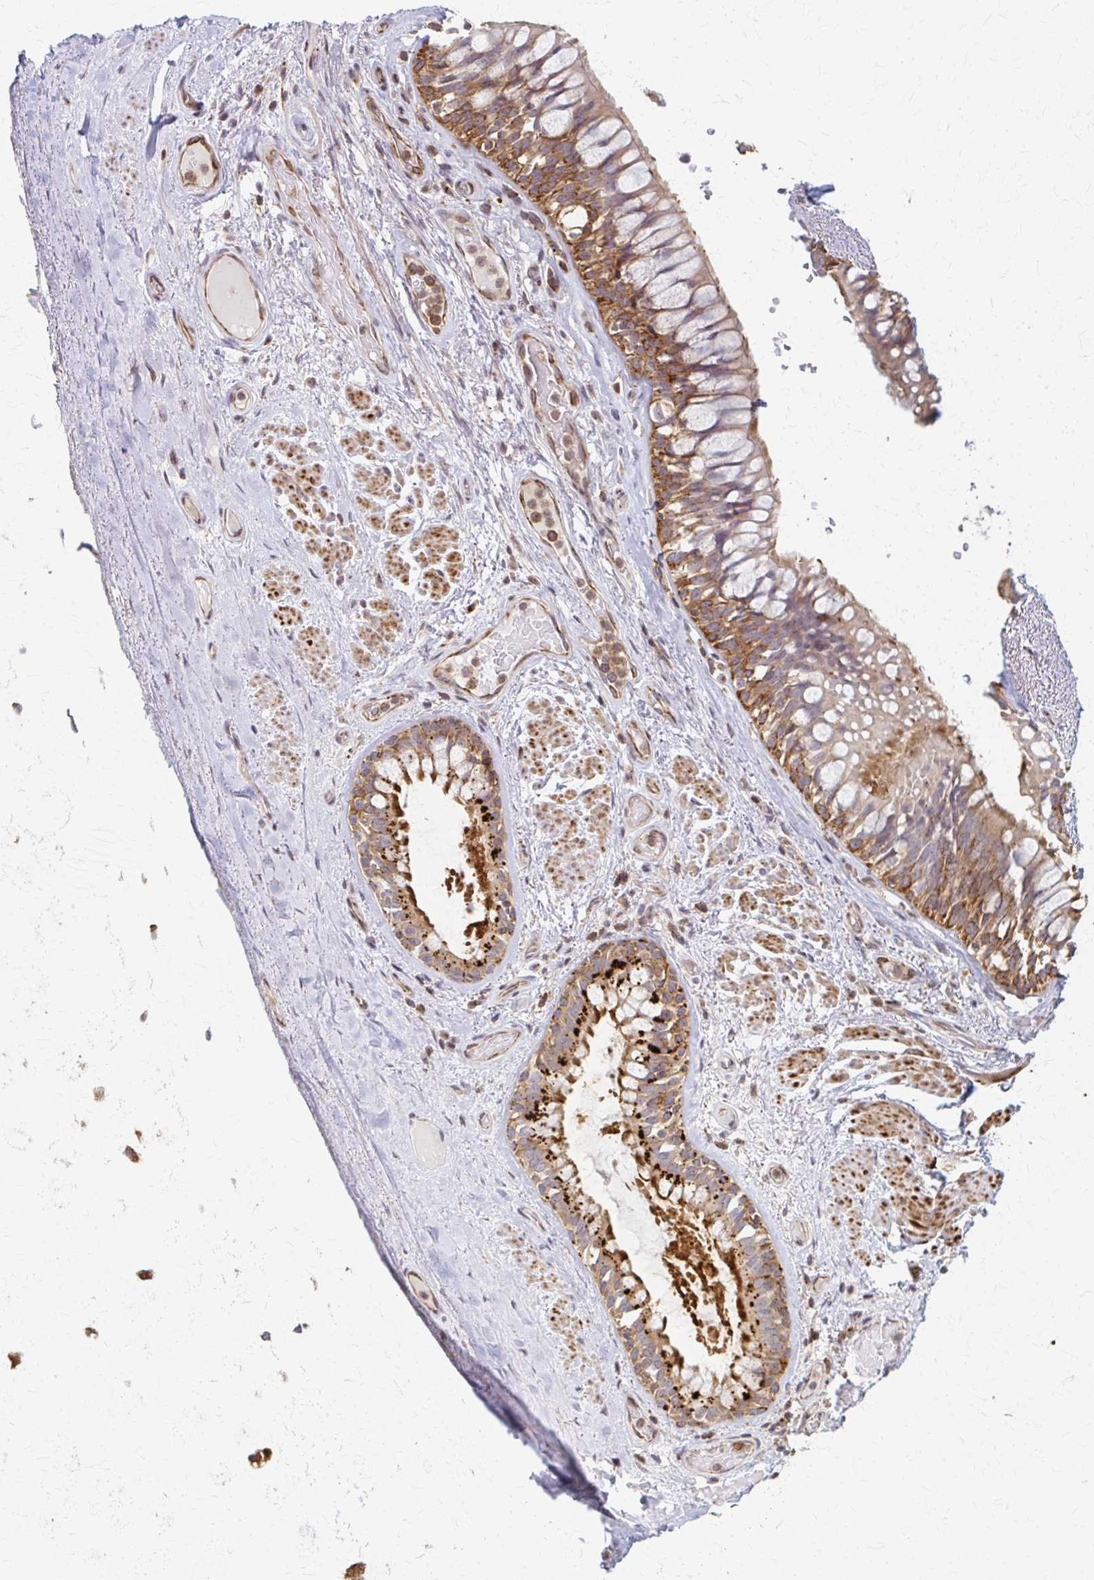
{"staining": {"intensity": "negative", "quantity": "none", "location": "none"}, "tissue": "adipose tissue", "cell_type": "Adipocytes", "image_type": "normal", "snomed": [{"axis": "morphology", "description": "Normal tissue, NOS"}, {"axis": "topography", "description": "Cartilage tissue"}, {"axis": "topography", "description": "Bronchus"}], "caption": "There is no significant staining in adipocytes of adipose tissue. (Stains: DAB immunohistochemistry with hematoxylin counter stain, Microscopy: brightfield microscopy at high magnification).", "gene": "ARHGAP35", "patient": {"sex": "male", "age": 64}}